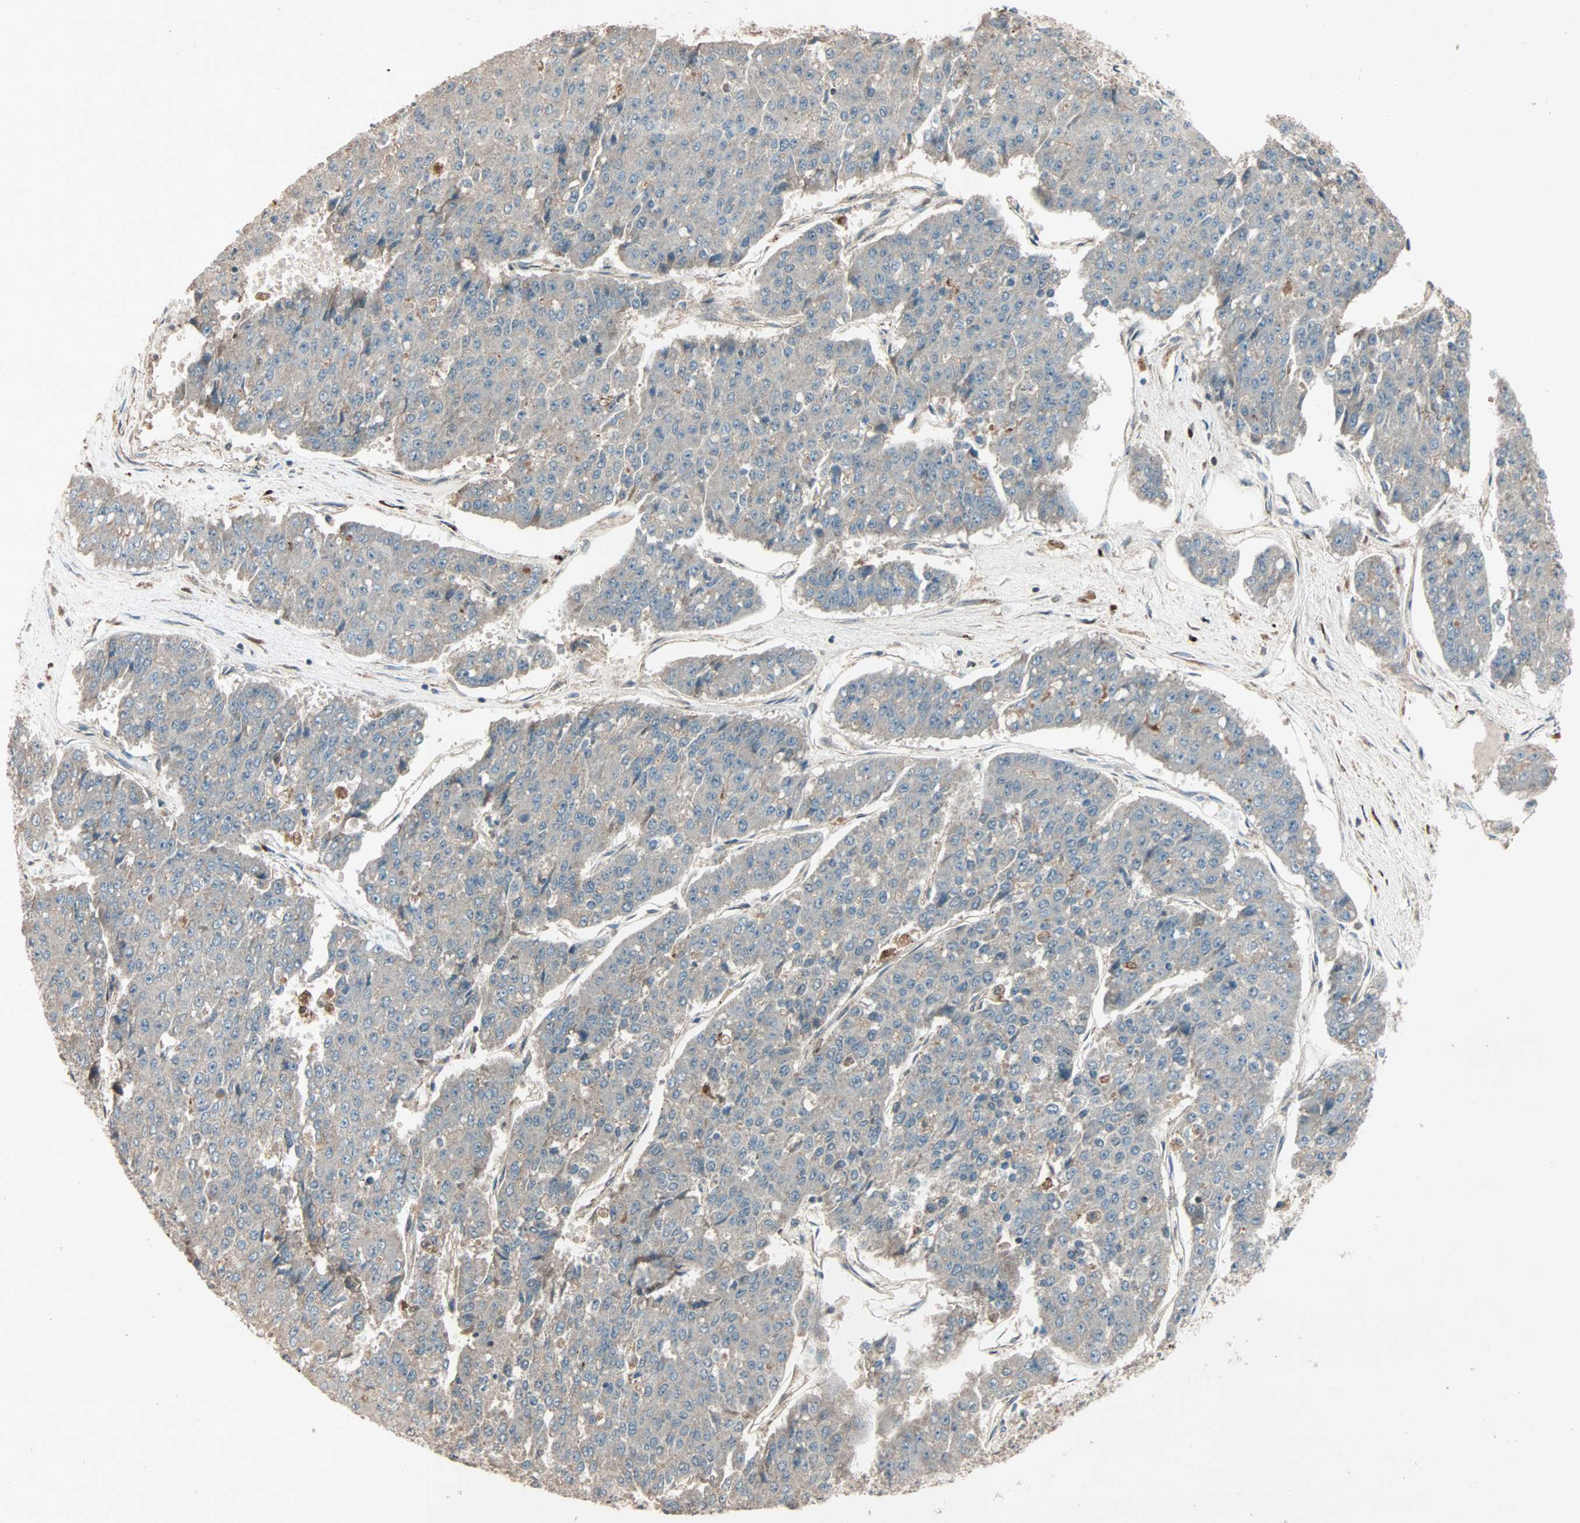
{"staining": {"intensity": "weak", "quantity": "<25%", "location": "cytoplasmic/membranous"}, "tissue": "pancreatic cancer", "cell_type": "Tumor cells", "image_type": "cancer", "snomed": [{"axis": "morphology", "description": "Adenocarcinoma, NOS"}, {"axis": "topography", "description": "Pancreas"}], "caption": "Immunohistochemistry (IHC) of human adenocarcinoma (pancreatic) shows no positivity in tumor cells.", "gene": "MAP3K21", "patient": {"sex": "male", "age": 50}}